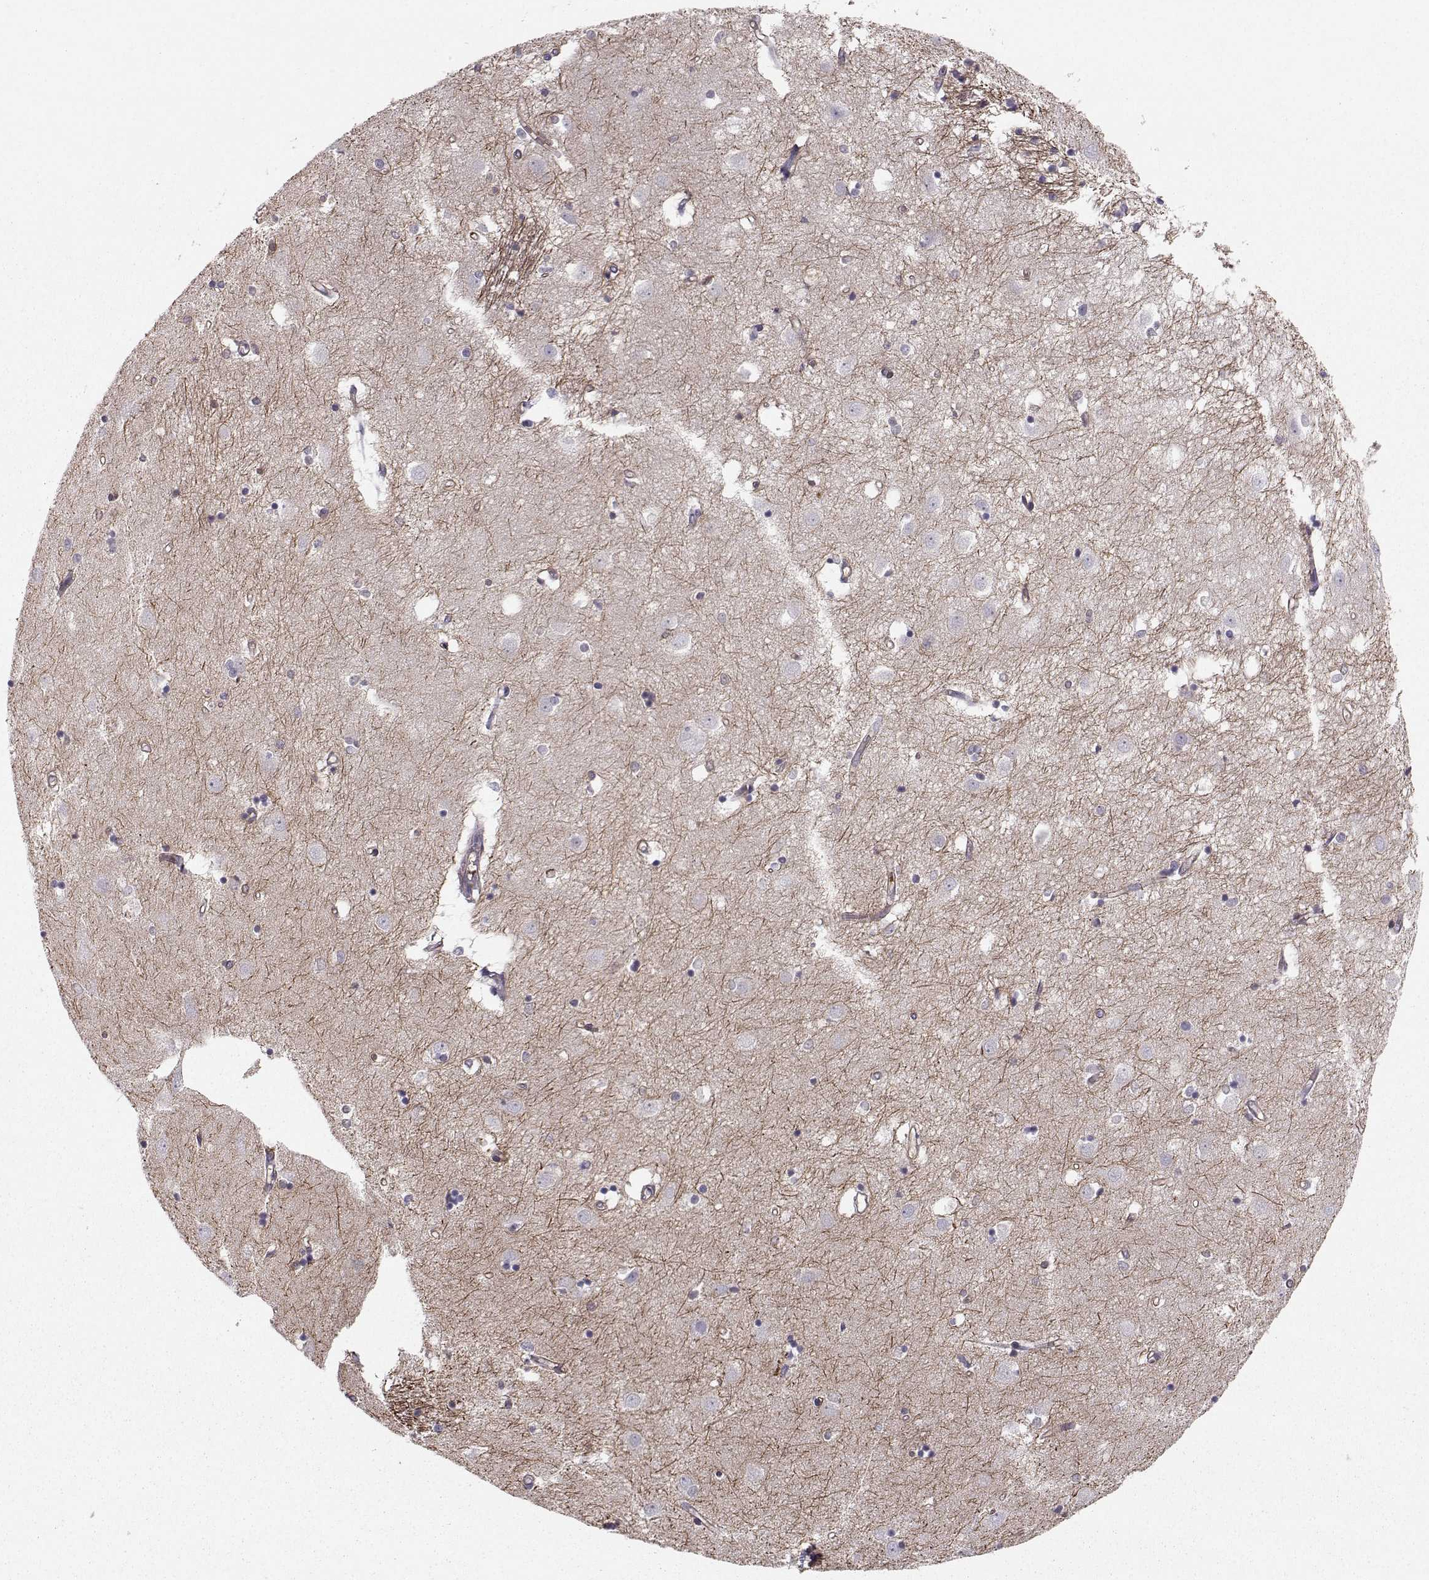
{"staining": {"intensity": "negative", "quantity": "none", "location": "none"}, "tissue": "caudate", "cell_type": "Glial cells", "image_type": "normal", "snomed": [{"axis": "morphology", "description": "Normal tissue, NOS"}, {"axis": "topography", "description": "Lateral ventricle wall"}], "caption": "Image shows no protein expression in glial cells of unremarkable caudate. (Brightfield microscopy of DAB IHC at high magnification).", "gene": "ASB16", "patient": {"sex": "male", "age": 54}}